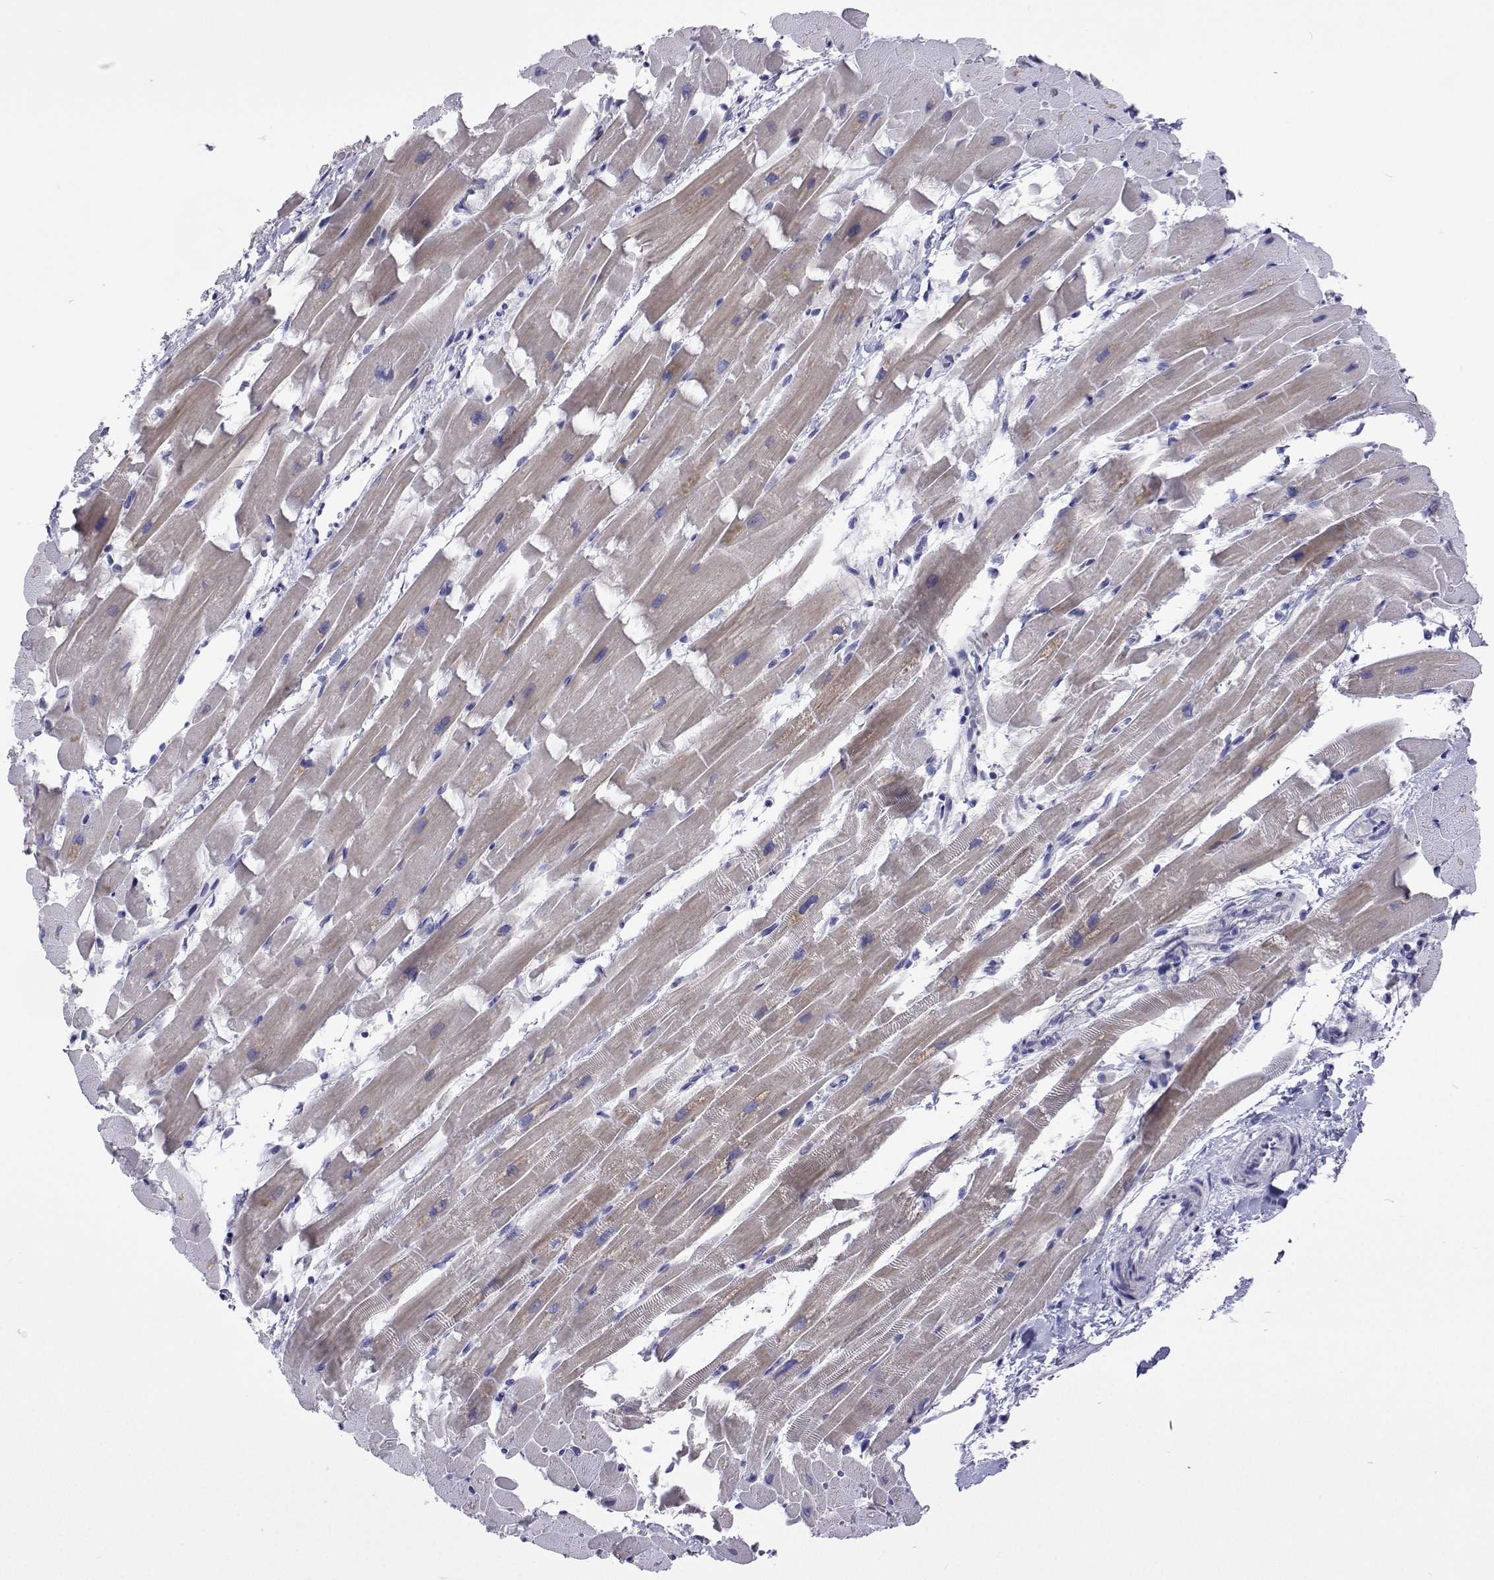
{"staining": {"intensity": "negative", "quantity": "none", "location": "none"}, "tissue": "heart muscle", "cell_type": "Cardiomyocytes", "image_type": "normal", "snomed": [{"axis": "morphology", "description": "Normal tissue, NOS"}, {"axis": "topography", "description": "Heart"}], "caption": "Human heart muscle stained for a protein using IHC displays no expression in cardiomyocytes.", "gene": "UMODL1", "patient": {"sex": "male", "age": 37}}